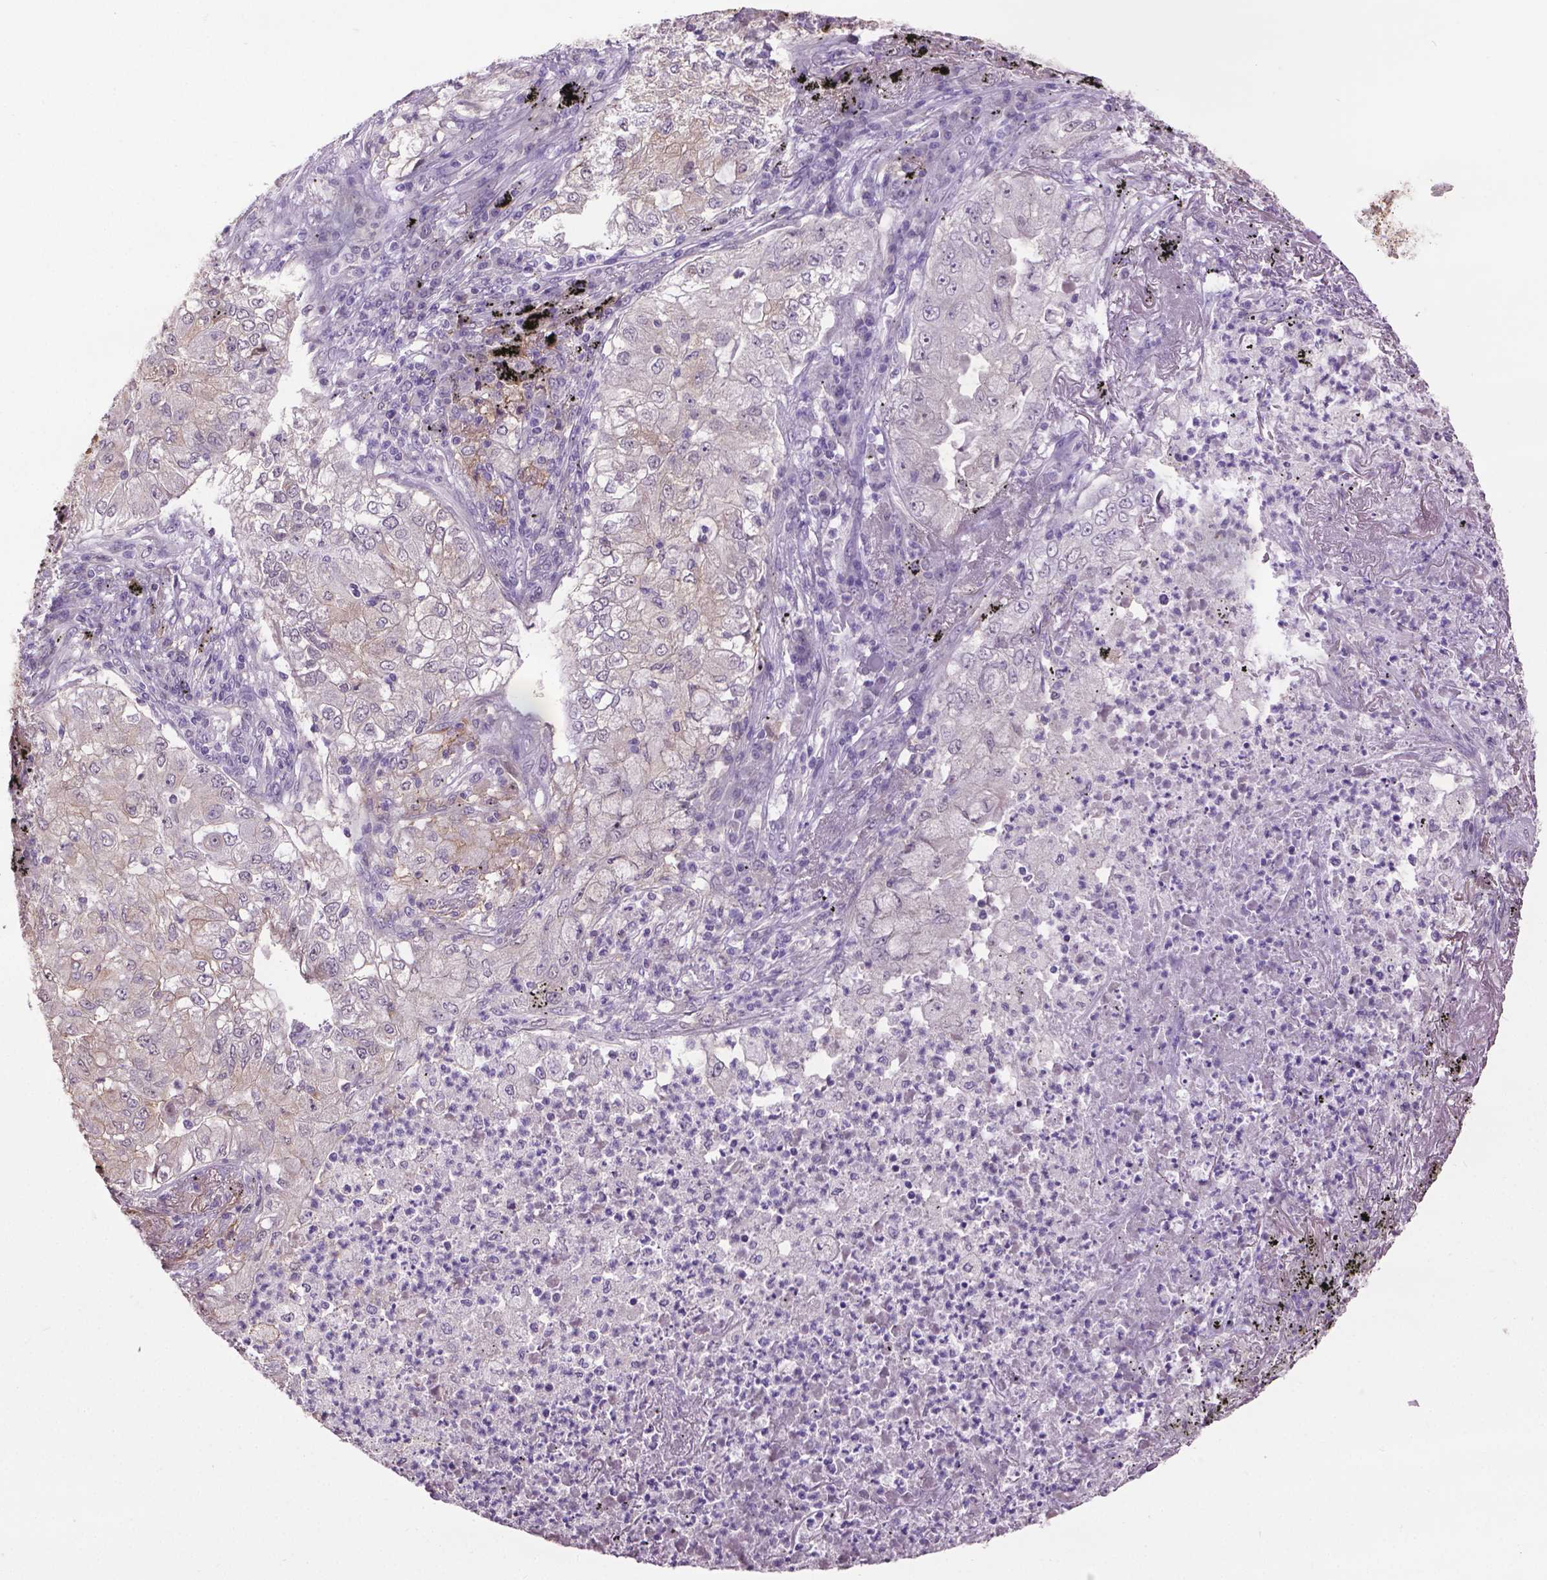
{"staining": {"intensity": "negative", "quantity": "none", "location": "none"}, "tissue": "lung cancer", "cell_type": "Tumor cells", "image_type": "cancer", "snomed": [{"axis": "morphology", "description": "Adenocarcinoma, NOS"}, {"axis": "topography", "description": "Lung"}], "caption": "Immunohistochemistry of lung cancer (adenocarcinoma) shows no staining in tumor cells.", "gene": "CPM", "patient": {"sex": "female", "age": 73}}